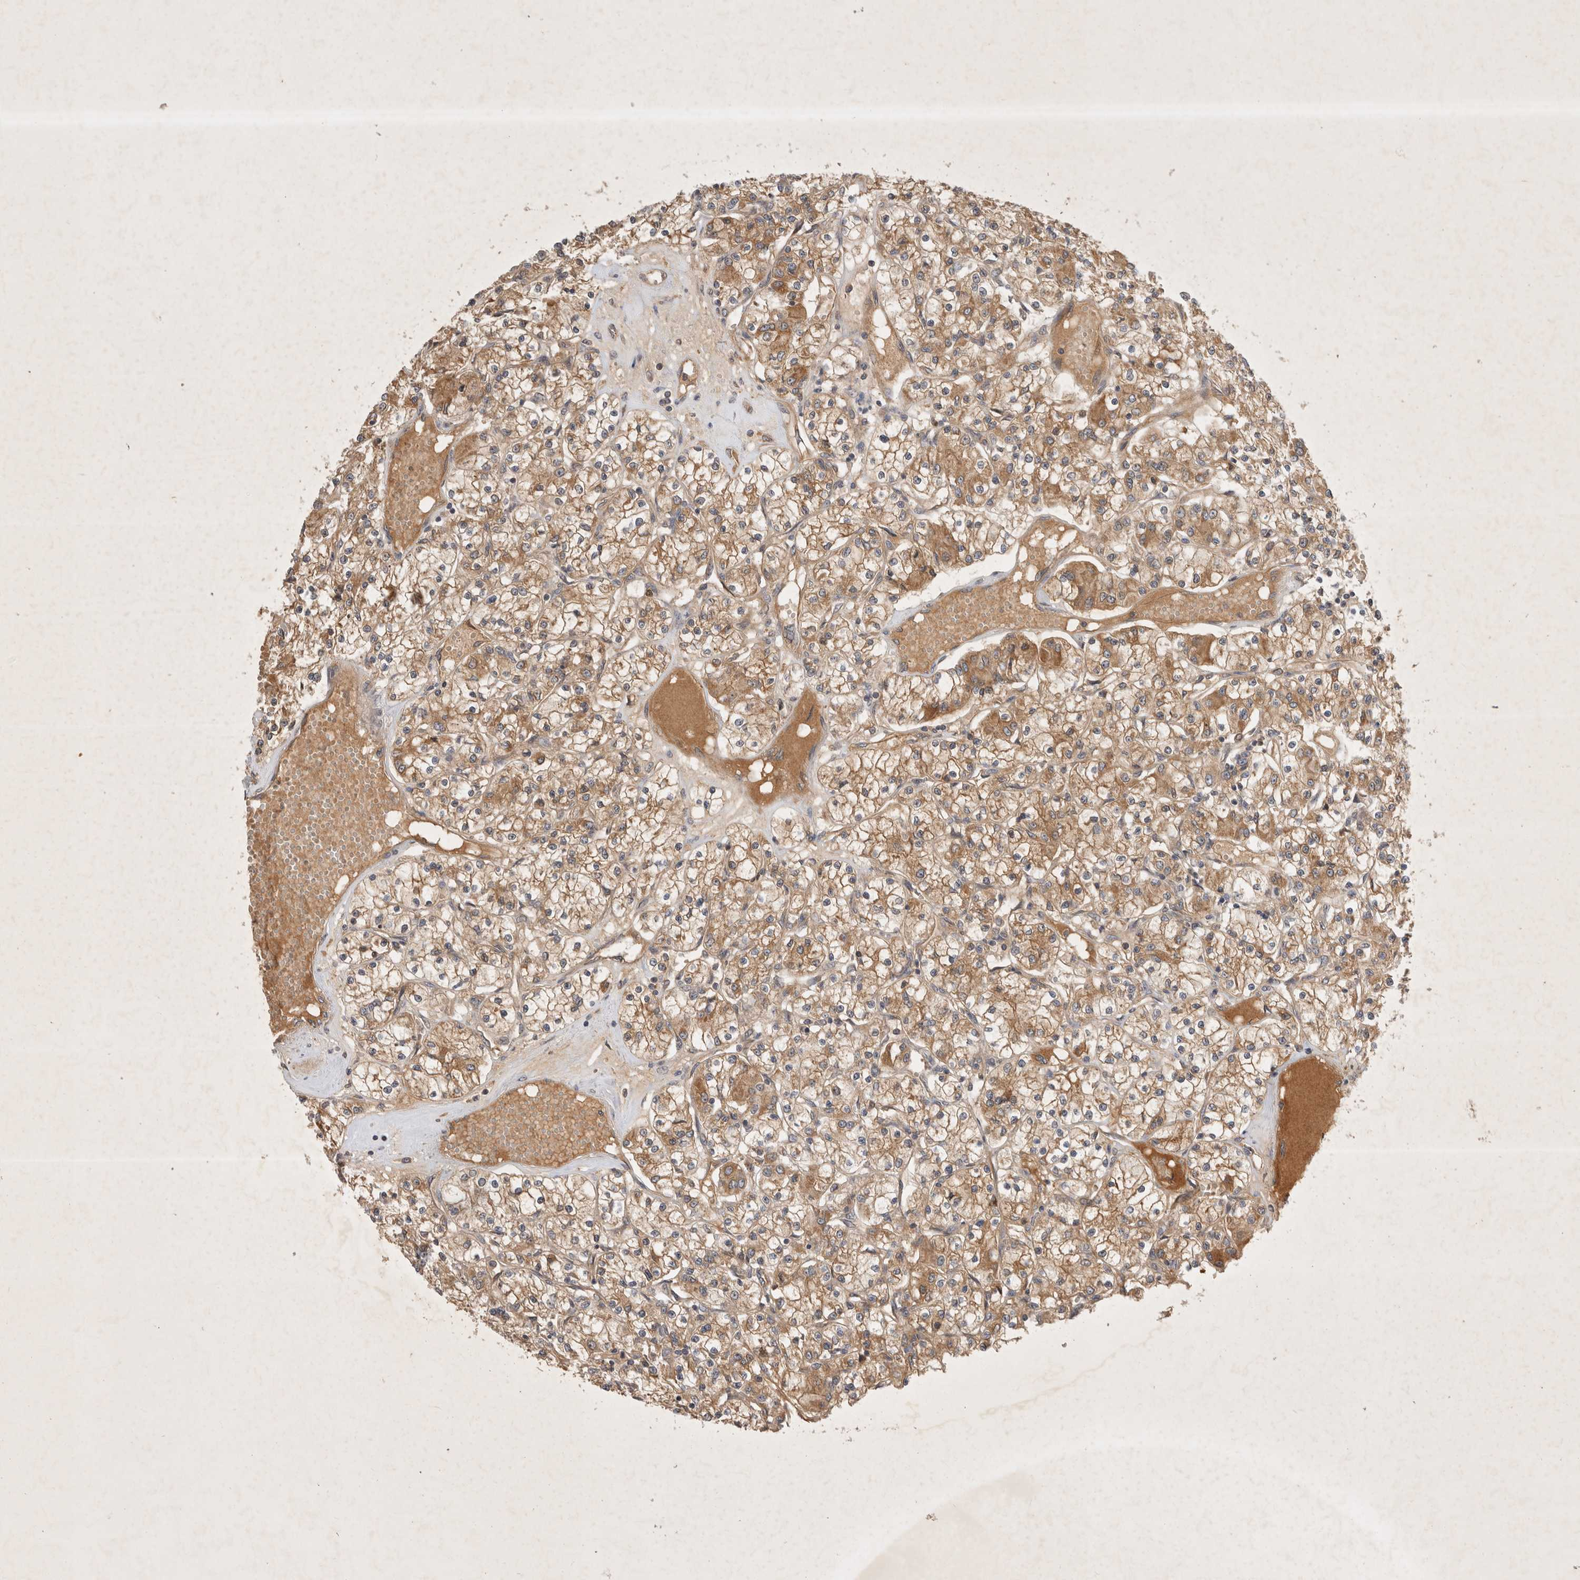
{"staining": {"intensity": "moderate", "quantity": ">75%", "location": "cytoplasmic/membranous"}, "tissue": "renal cancer", "cell_type": "Tumor cells", "image_type": "cancer", "snomed": [{"axis": "morphology", "description": "Adenocarcinoma, NOS"}, {"axis": "topography", "description": "Kidney"}], "caption": "IHC histopathology image of neoplastic tissue: human renal cancer (adenocarcinoma) stained using immunohistochemistry demonstrates medium levels of moderate protein expression localized specifically in the cytoplasmic/membranous of tumor cells, appearing as a cytoplasmic/membranous brown color.", "gene": "YES1", "patient": {"sex": "female", "age": 59}}